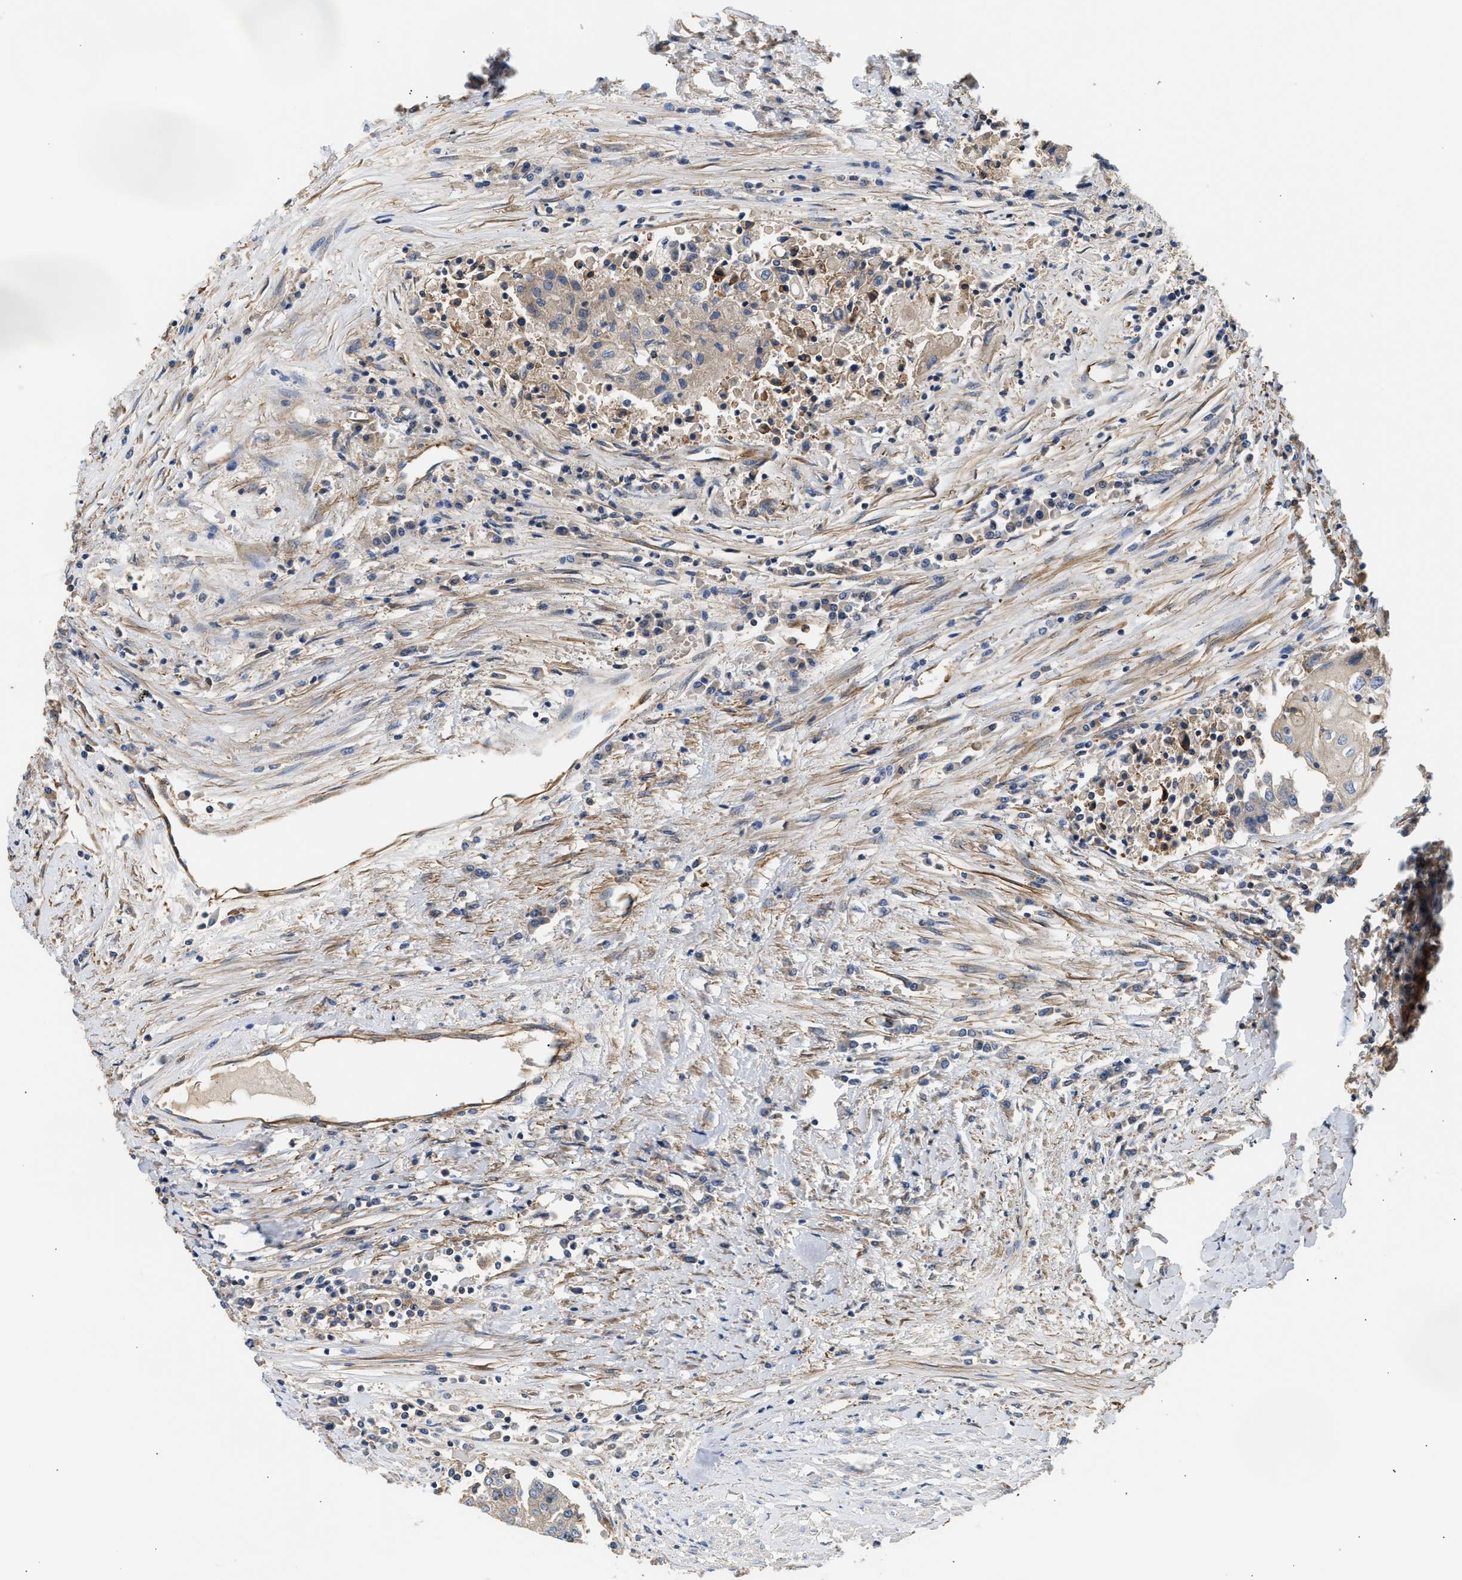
{"staining": {"intensity": "negative", "quantity": "none", "location": "none"}, "tissue": "urothelial cancer", "cell_type": "Tumor cells", "image_type": "cancer", "snomed": [{"axis": "morphology", "description": "Urothelial carcinoma, High grade"}, {"axis": "topography", "description": "Urinary bladder"}], "caption": "Micrograph shows no protein expression in tumor cells of high-grade urothelial carcinoma tissue.", "gene": "SAMD9L", "patient": {"sex": "female", "age": 85}}